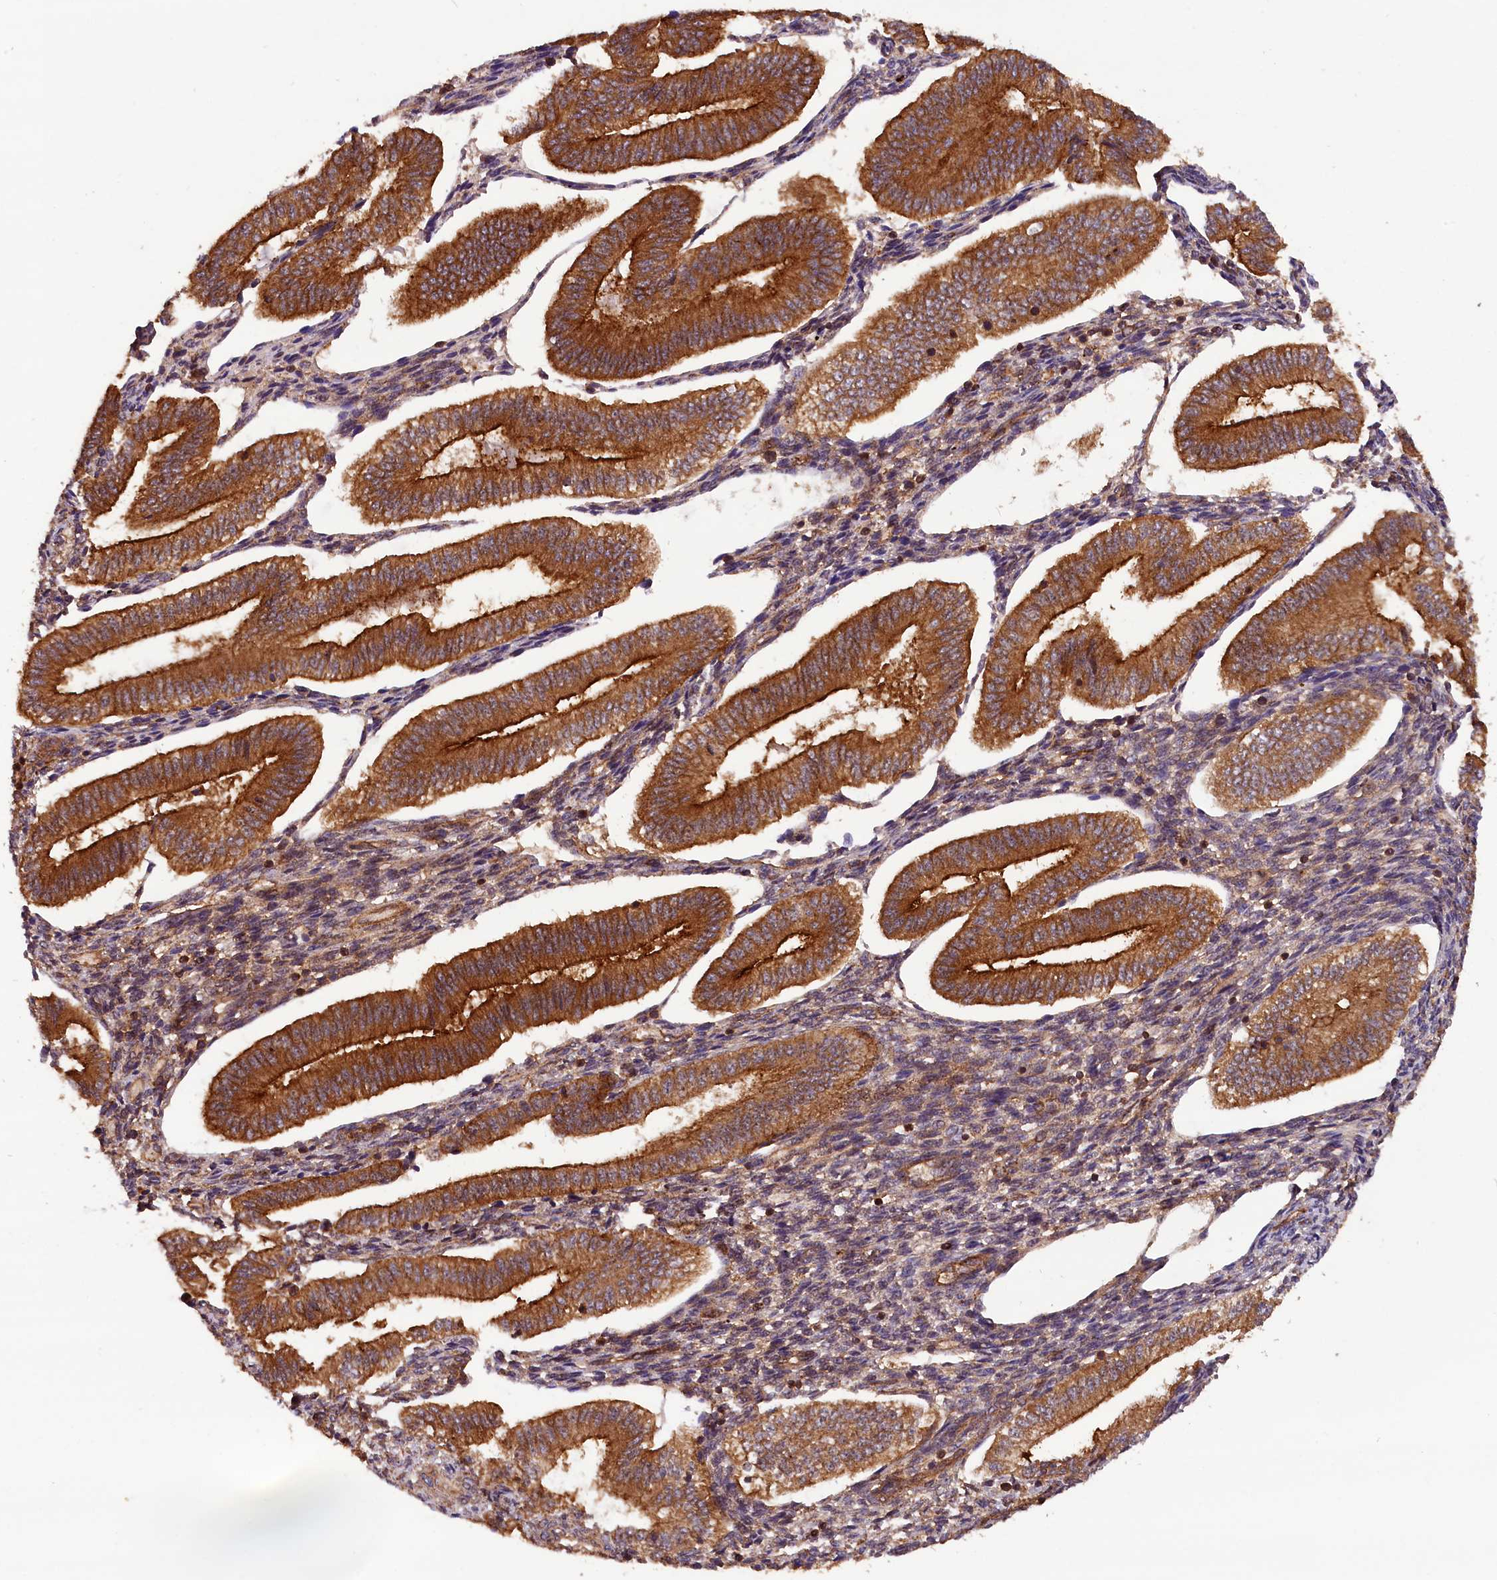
{"staining": {"intensity": "strong", "quantity": "25%-75%", "location": "cytoplasmic/membranous"}, "tissue": "endometrium", "cell_type": "Cells in endometrial stroma", "image_type": "normal", "snomed": [{"axis": "morphology", "description": "Normal tissue, NOS"}, {"axis": "topography", "description": "Endometrium"}], "caption": "DAB immunohistochemical staining of unremarkable human endometrium exhibits strong cytoplasmic/membranous protein positivity in about 25%-75% of cells in endometrial stroma. Nuclei are stained in blue.", "gene": "IST1", "patient": {"sex": "female", "age": 34}}